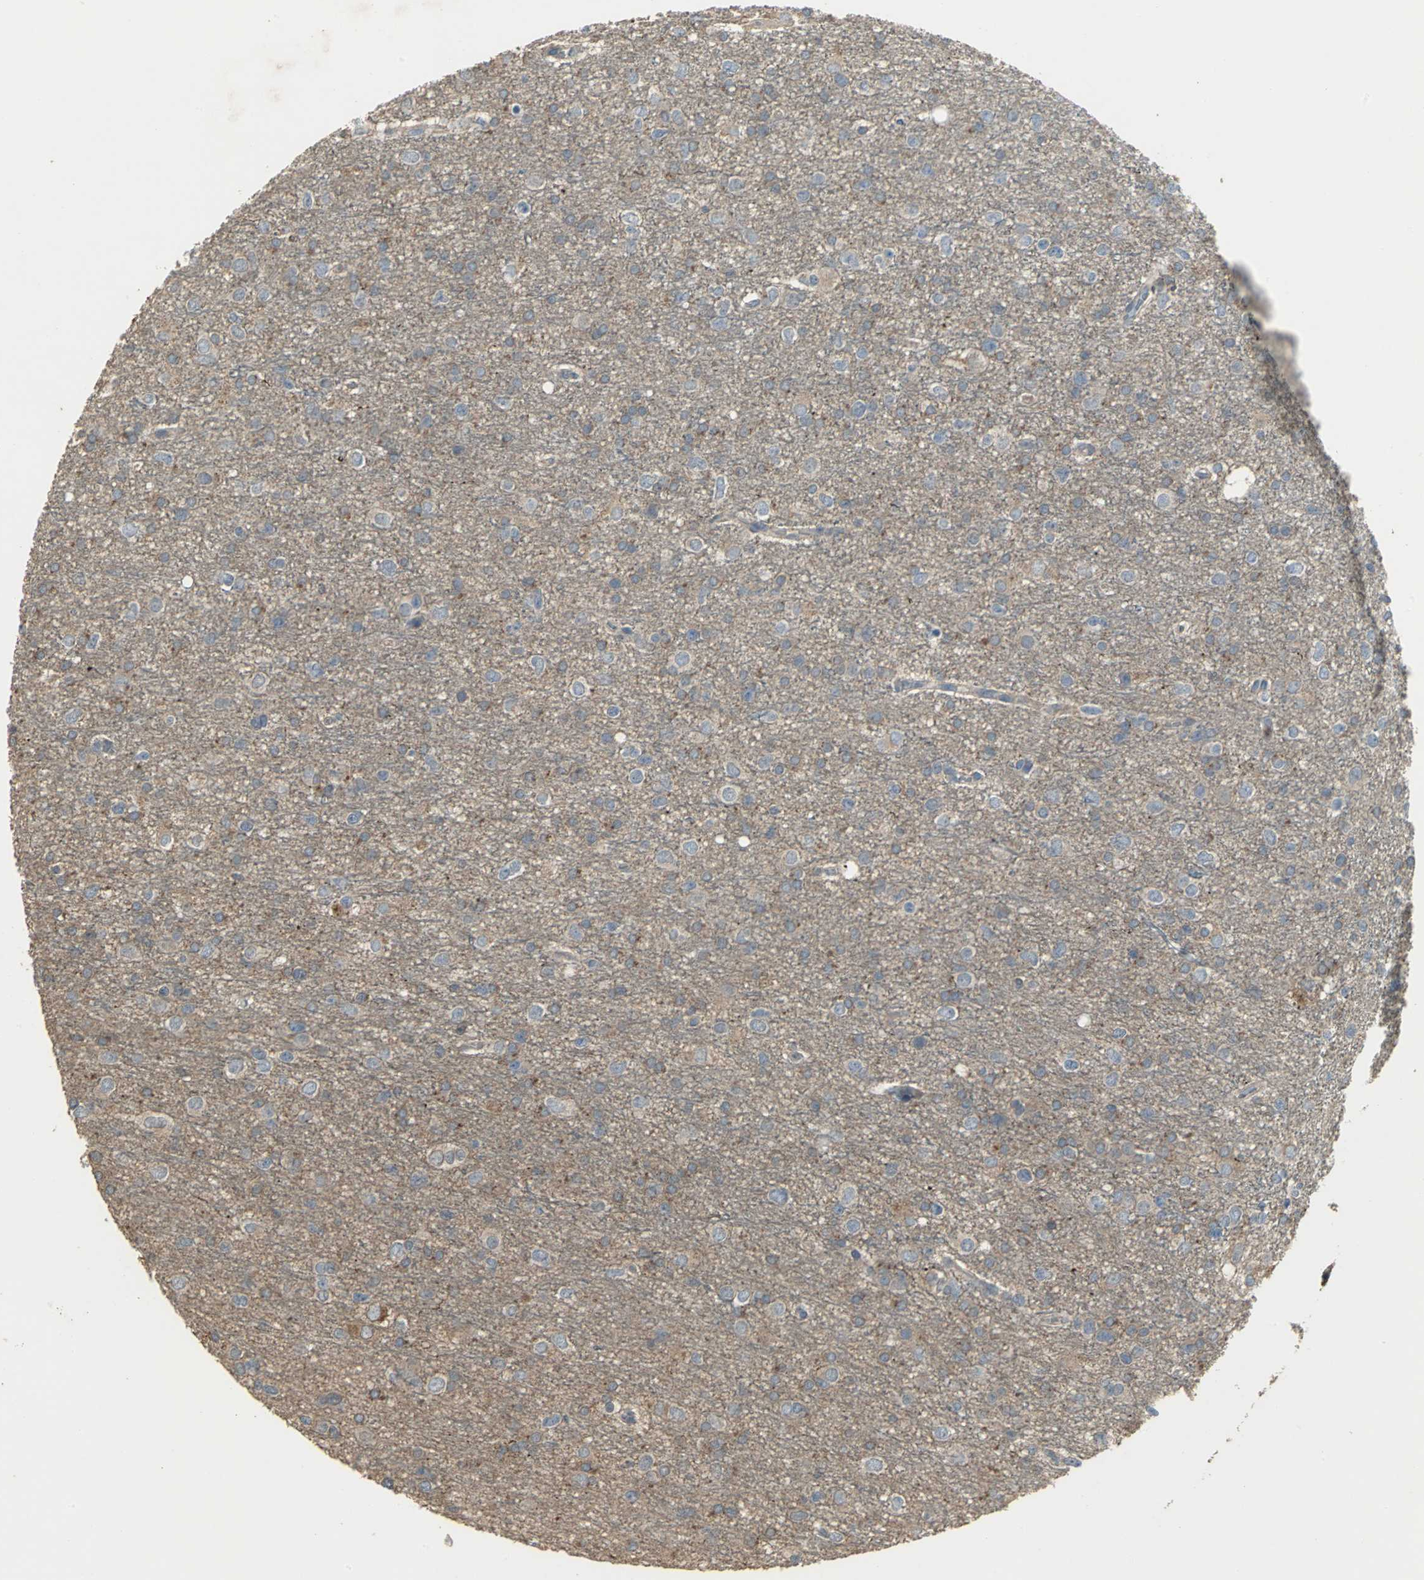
{"staining": {"intensity": "weak", "quantity": ">75%", "location": "cytoplasmic/membranous"}, "tissue": "glioma", "cell_type": "Tumor cells", "image_type": "cancer", "snomed": [{"axis": "morphology", "description": "Glioma, malignant, Low grade"}, {"axis": "topography", "description": "Brain"}], "caption": "Glioma stained with a brown dye demonstrates weak cytoplasmic/membranous positive expression in about >75% of tumor cells.", "gene": "MET", "patient": {"sex": "male", "age": 42}}